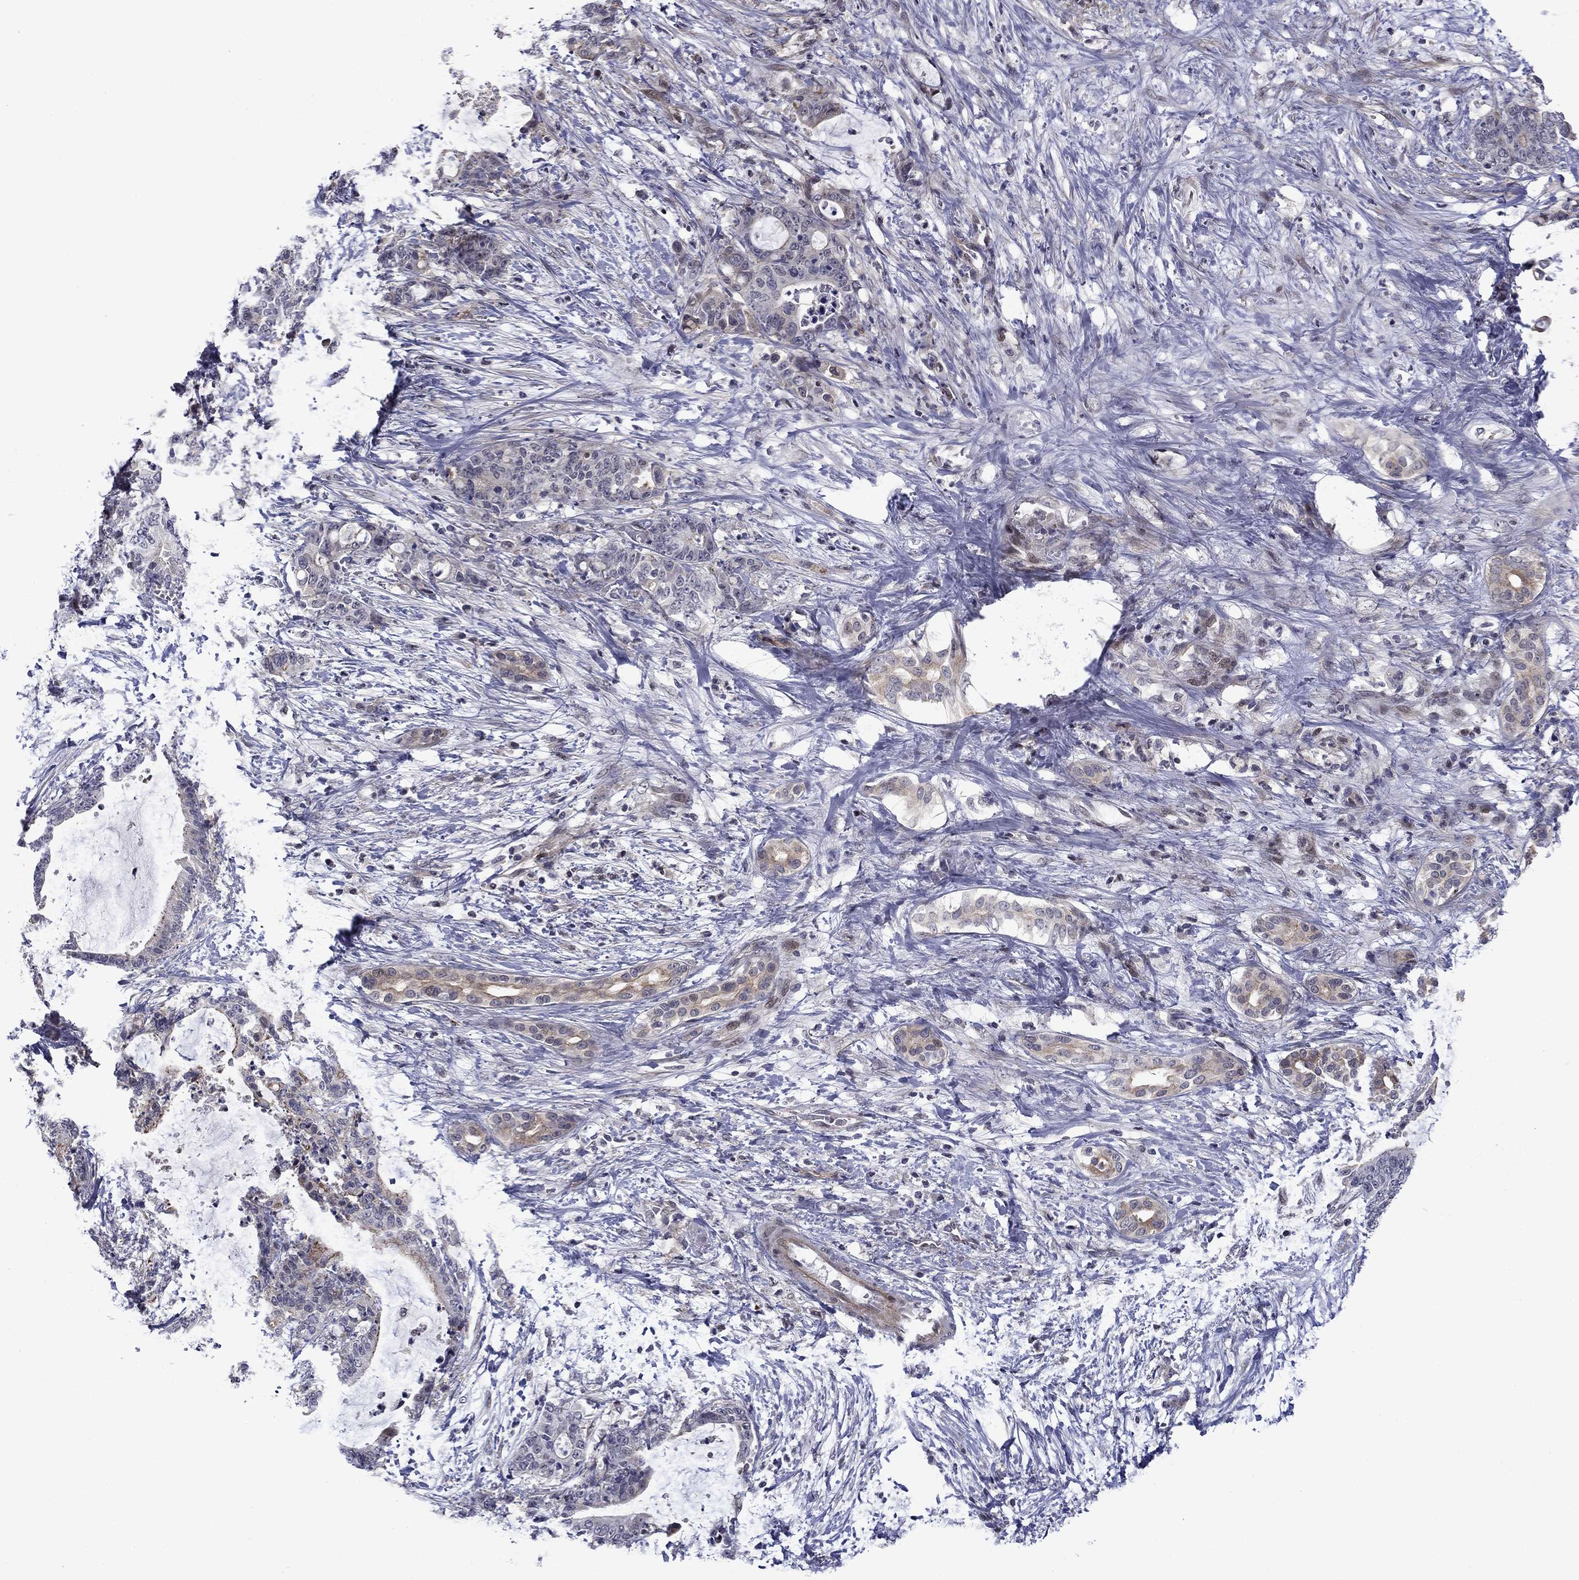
{"staining": {"intensity": "weak", "quantity": "<25%", "location": "cytoplasmic/membranous"}, "tissue": "liver cancer", "cell_type": "Tumor cells", "image_type": "cancer", "snomed": [{"axis": "morphology", "description": "Cholangiocarcinoma"}, {"axis": "topography", "description": "Liver"}], "caption": "An immunohistochemistry image of liver cancer is shown. There is no staining in tumor cells of liver cancer.", "gene": "B3GAT1", "patient": {"sex": "female", "age": 73}}